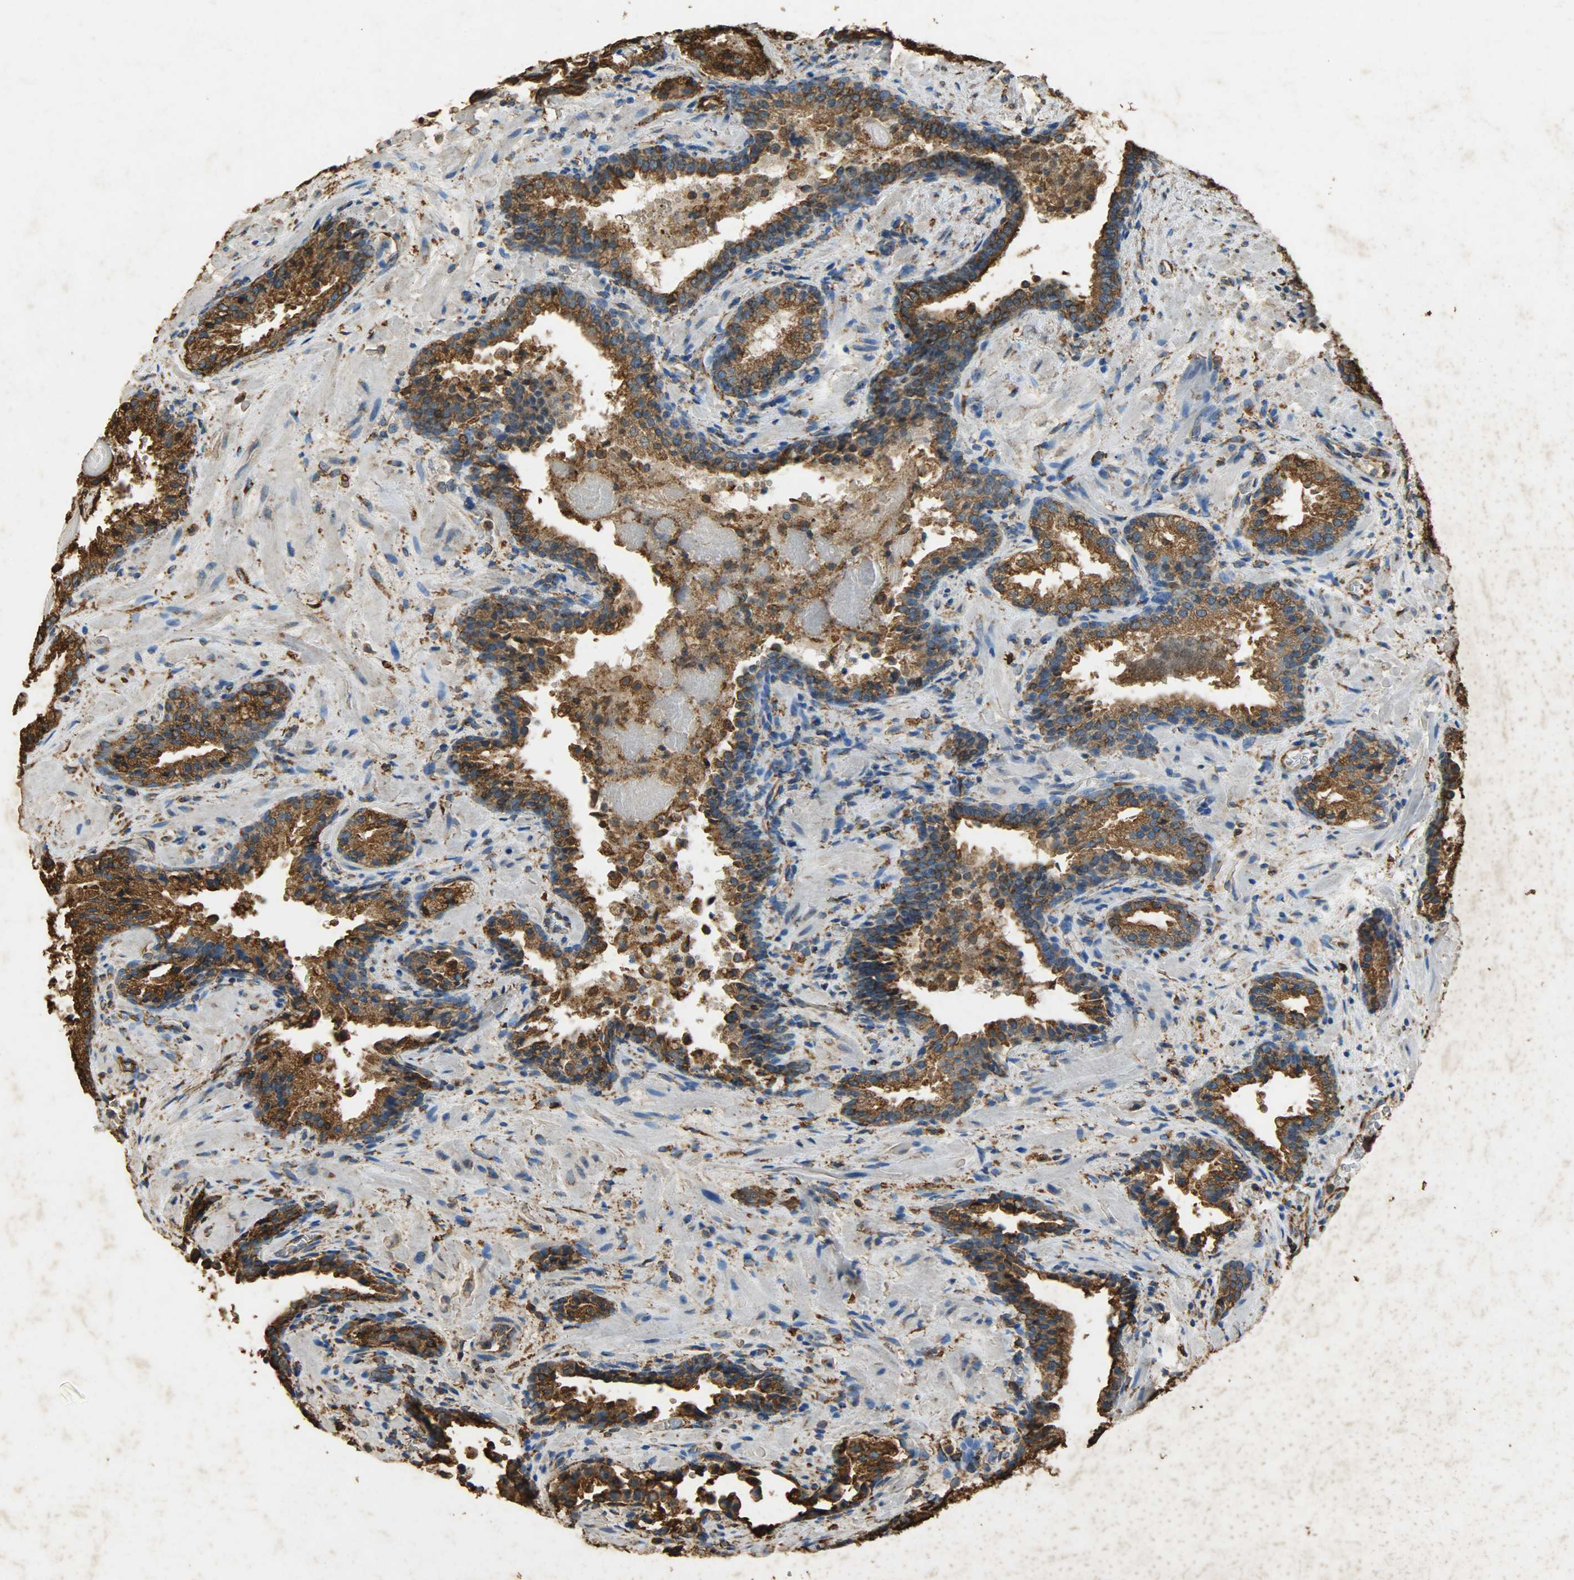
{"staining": {"intensity": "strong", "quantity": ">75%", "location": "cytoplasmic/membranous"}, "tissue": "prostate cancer", "cell_type": "Tumor cells", "image_type": "cancer", "snomed": [{"axis": "morphology", "description": "Adenocarcinoma, High grade"}, {"axis": "topography", "description": "Prostate"}], "caption": "Prostate high-grade adenocarcinoma stained with a protein marker reveals strong staining in tumor cells.", "gene": "HSP90B1", "patient": {"sex": "male", "age": 58}}